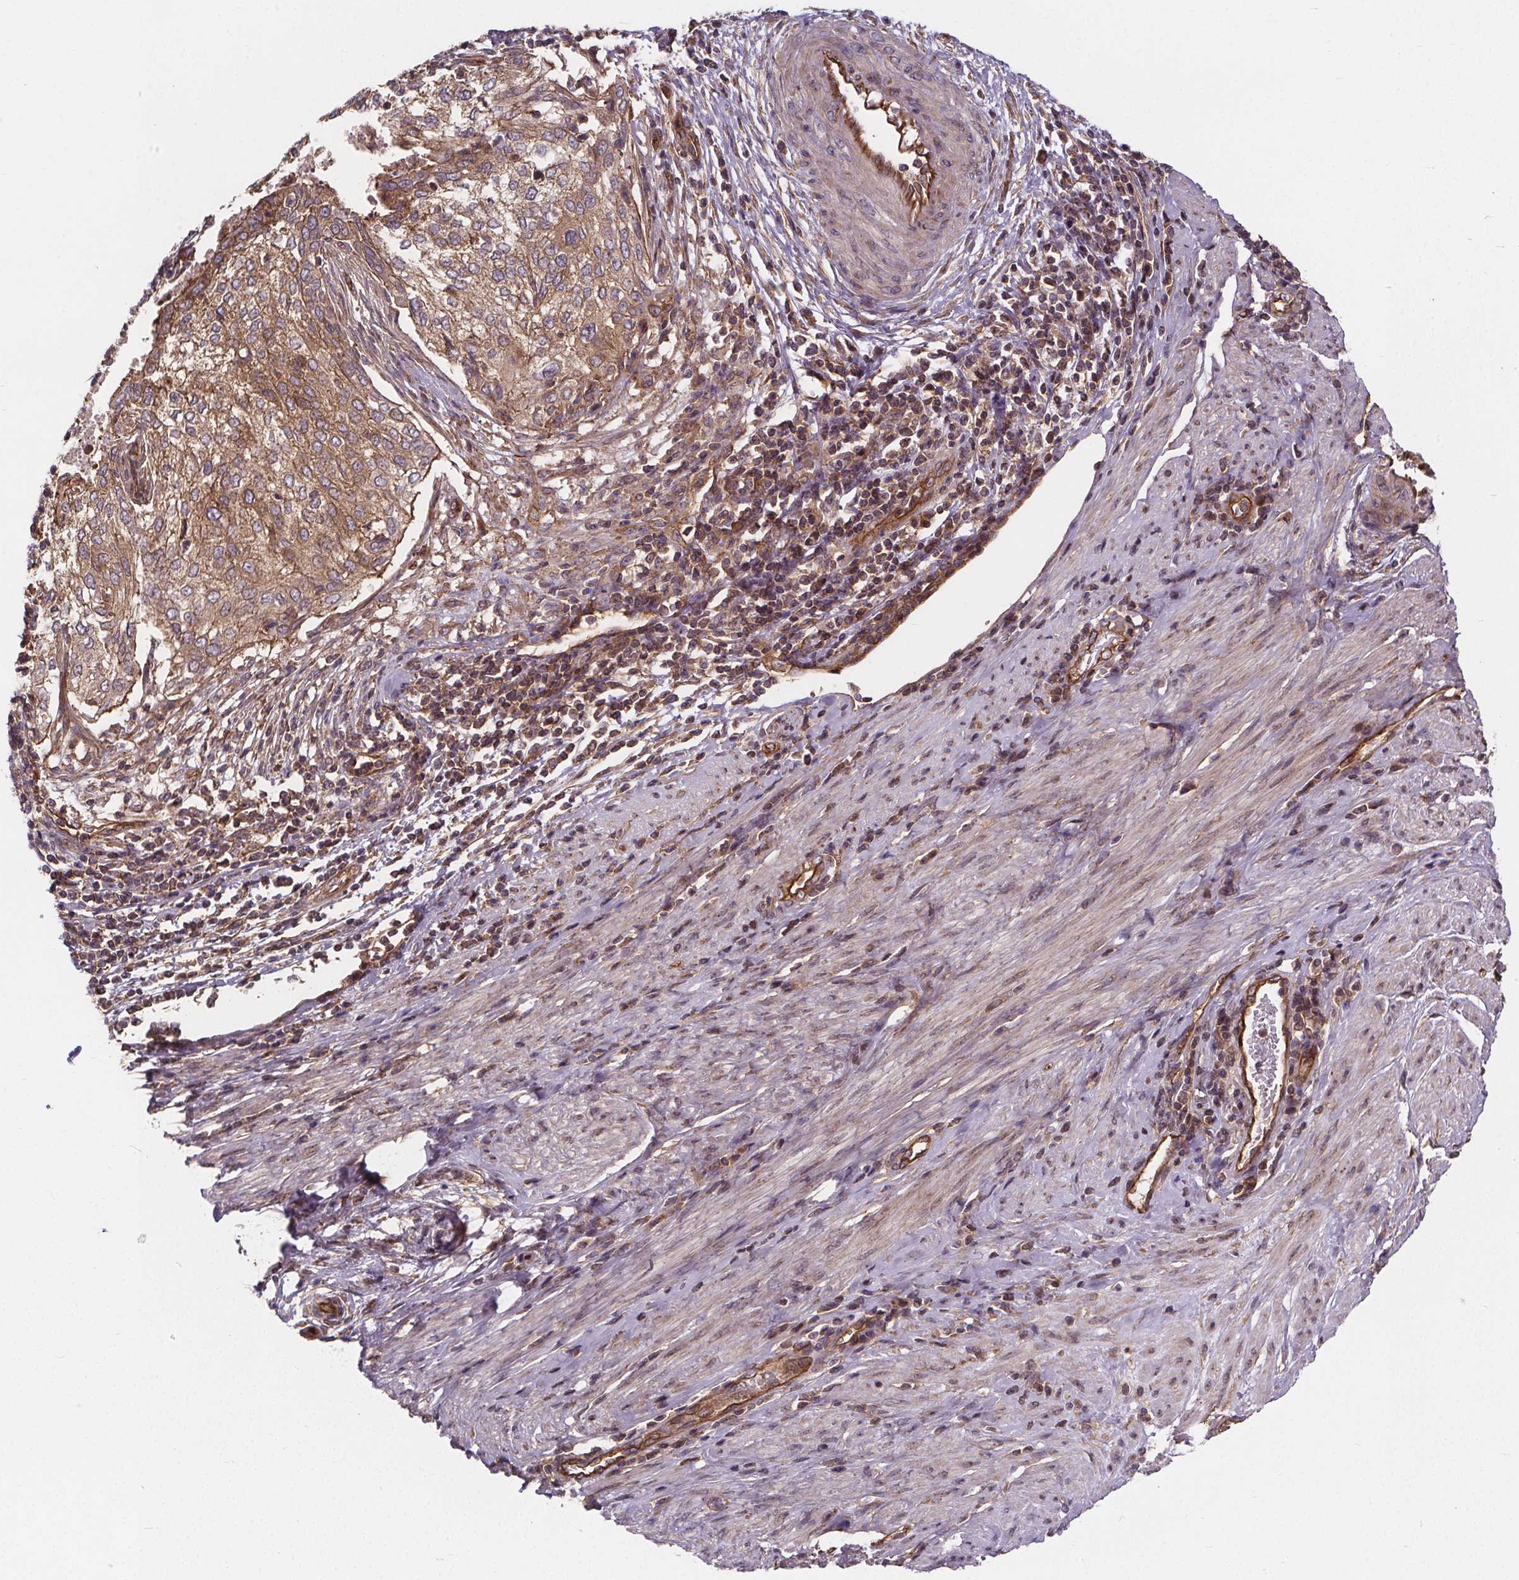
{"staining": {"intensity": "moderate", "quantity": ">75%", "location": "cytoplasmic/membranous"}, "tissue": "cervical cancer", "cell_type": "Tumor cells", "image_type": "cancer", "snomed": [{"axis": "morphology", "description": "Squamous cell carcinoma, NOS"}, {"axis": "topography", "description": "Cervix"}], "caption": "High-magnification brightfield microscopy of cervical cancer stained with DAB (brown) and counterstained with hematoxylin (blue). tumor cells exhibit moderate cytoplasmic/membranous positivity is identified in about>75% of cells.", "gene": "CLINT1", "patient": {"sex": "female", "age": 38}}